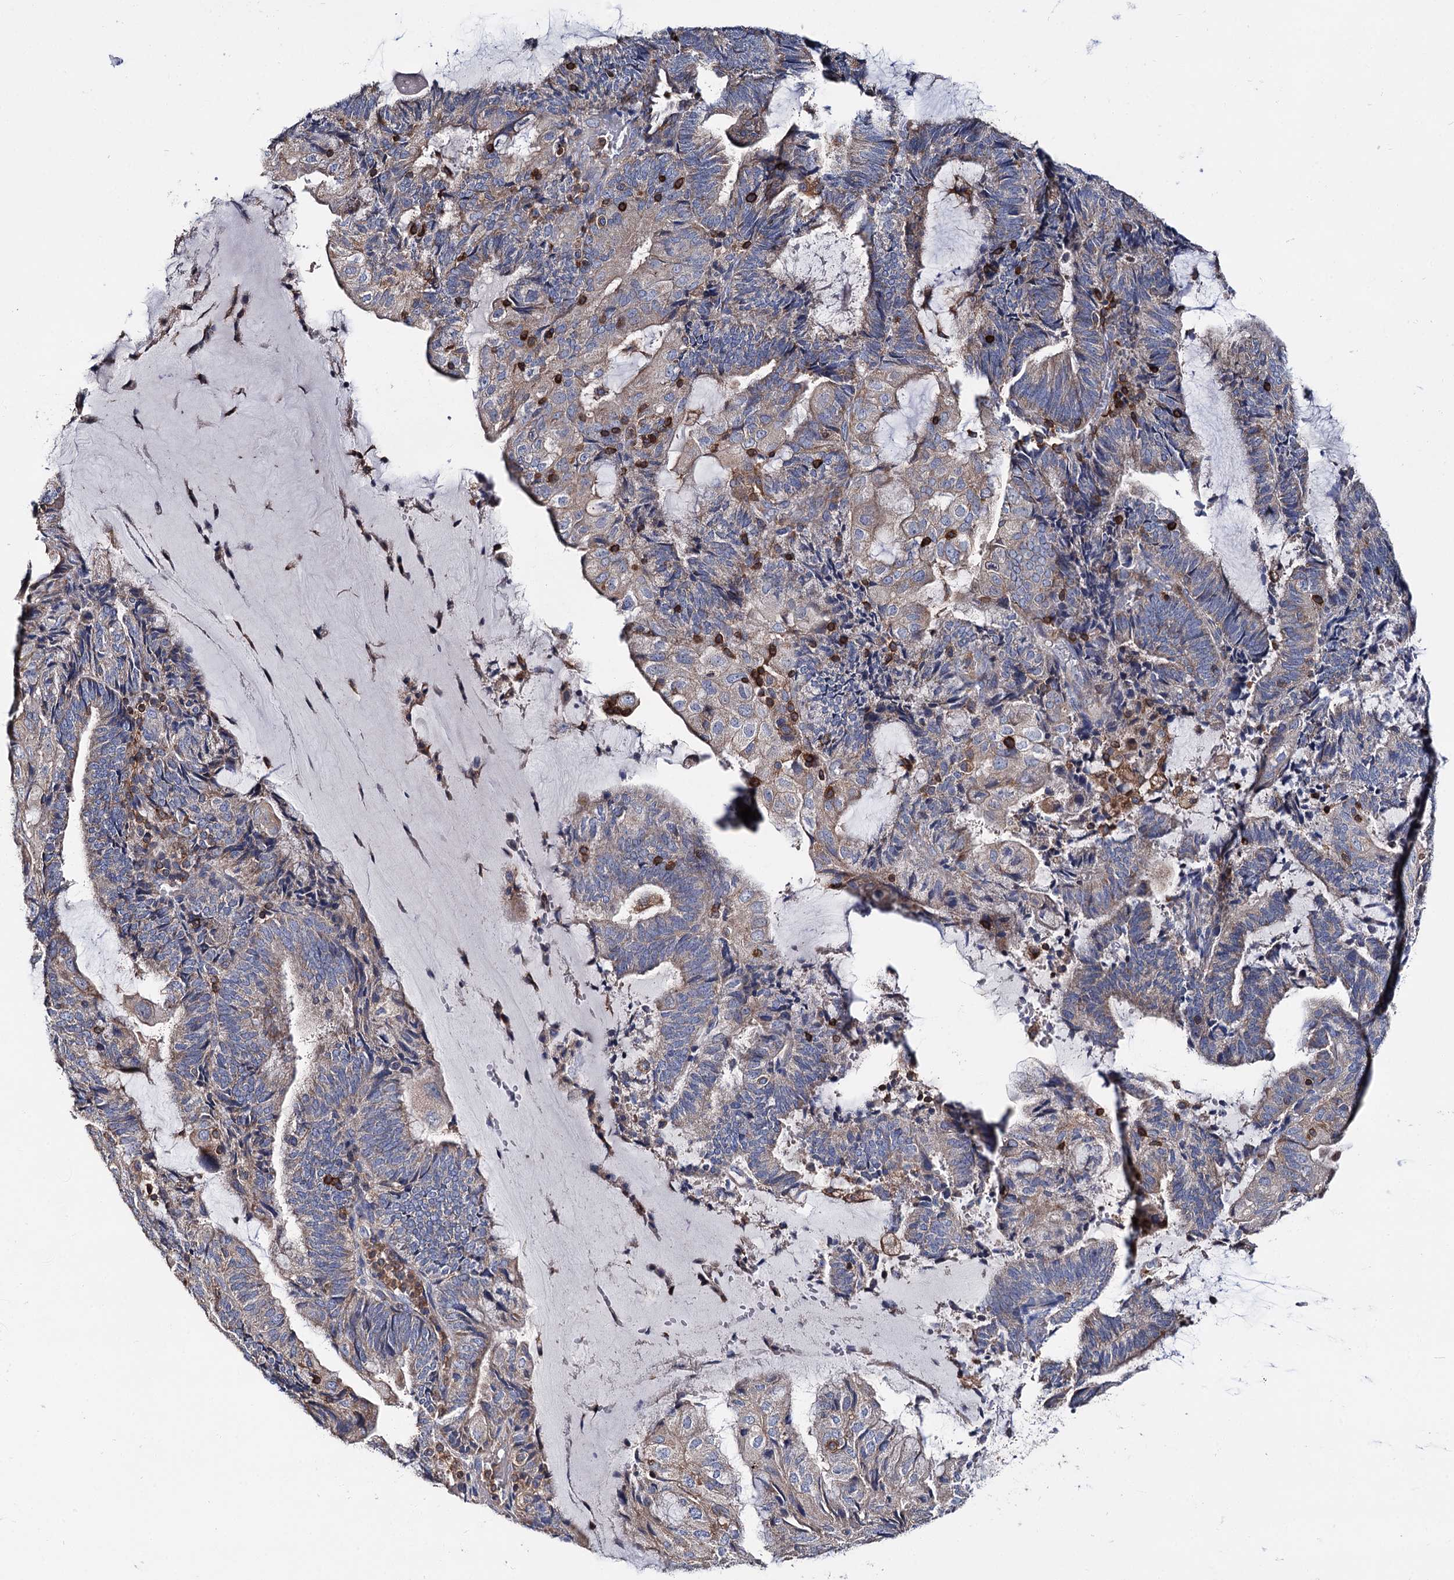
{"staining": {"intensity": "weak", "quantity": ">75%", "location": "cytoplasmic/membranous"}, "tissue": "endometrial cancer", "cell_type": "Tumor cells", "image_type": "cancer", "snomed": [{"axis": "morphology", "description": "Adenocarcinoma, NOS"}, {"axis": "topography", "description": "Endometrium"}], "caption": "Tumor cells show weak cytoplasmic/membranous expression in about >75% of cells in endometrial cancer (adenocarcinoma). (DAB IHC, brown staining for protein, blue staining for nuclei).", "gene": "UBASH3B", "patient": {"sex": "female", "age": 81}}